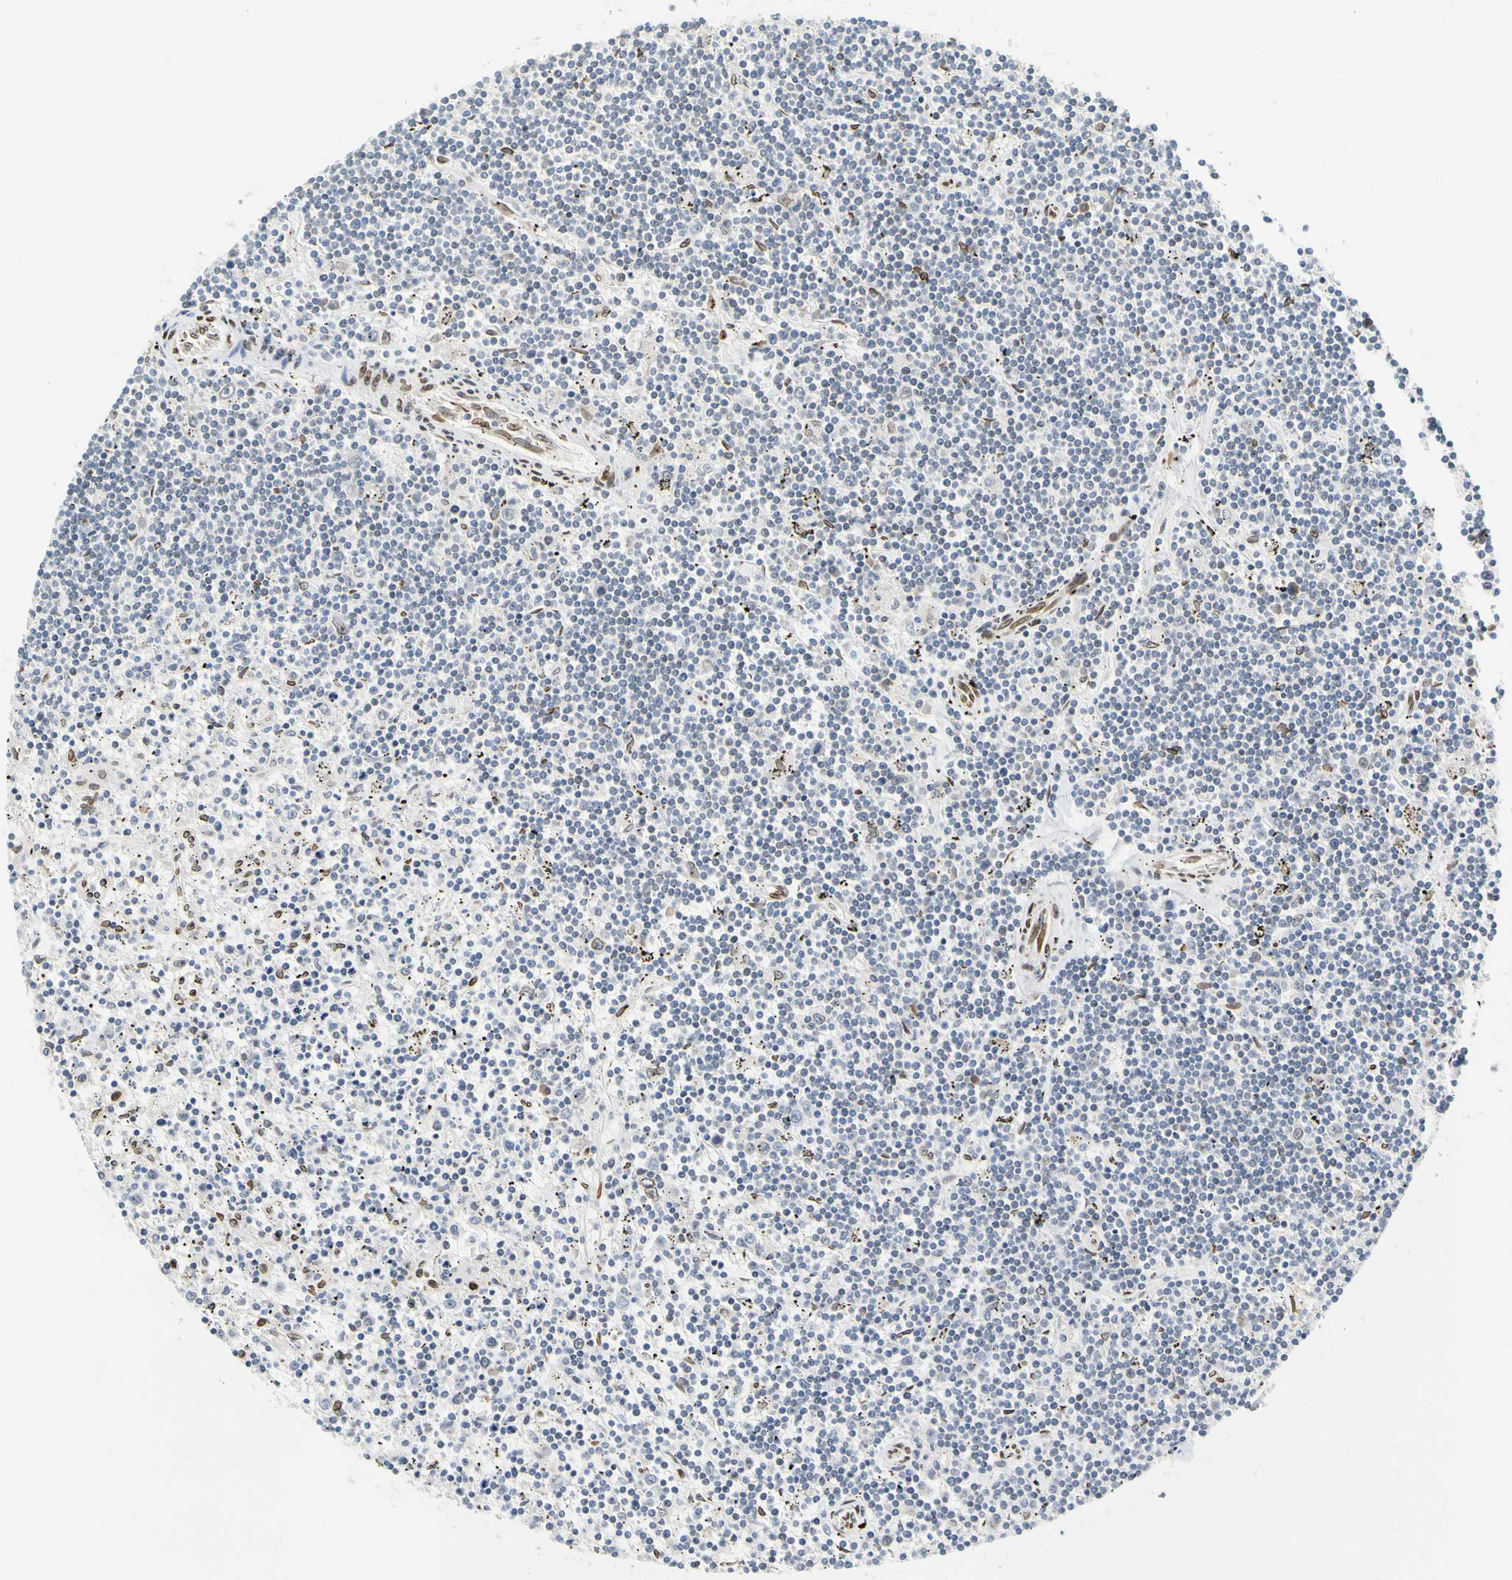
{"staining": {"intensity": "negative", "quantity": "none", "location": "none"}, "tissue": "lymphoma", "cell_type": "Tumor cells", "image_type": "cancer", "snomed": [{"axis": "morphology", "description": "Malignant lymphoma, non-Hodgkin's type, Low grade"}, {"axis": "topography", "description": "Spleen"}], "caption": "Tumor cells are negative for protein expression in human malignant lymphoma, non-Hodgkin's type (low-grade).", "gene": "SUN1", "patient": {"sex": "male", "age": 76}}